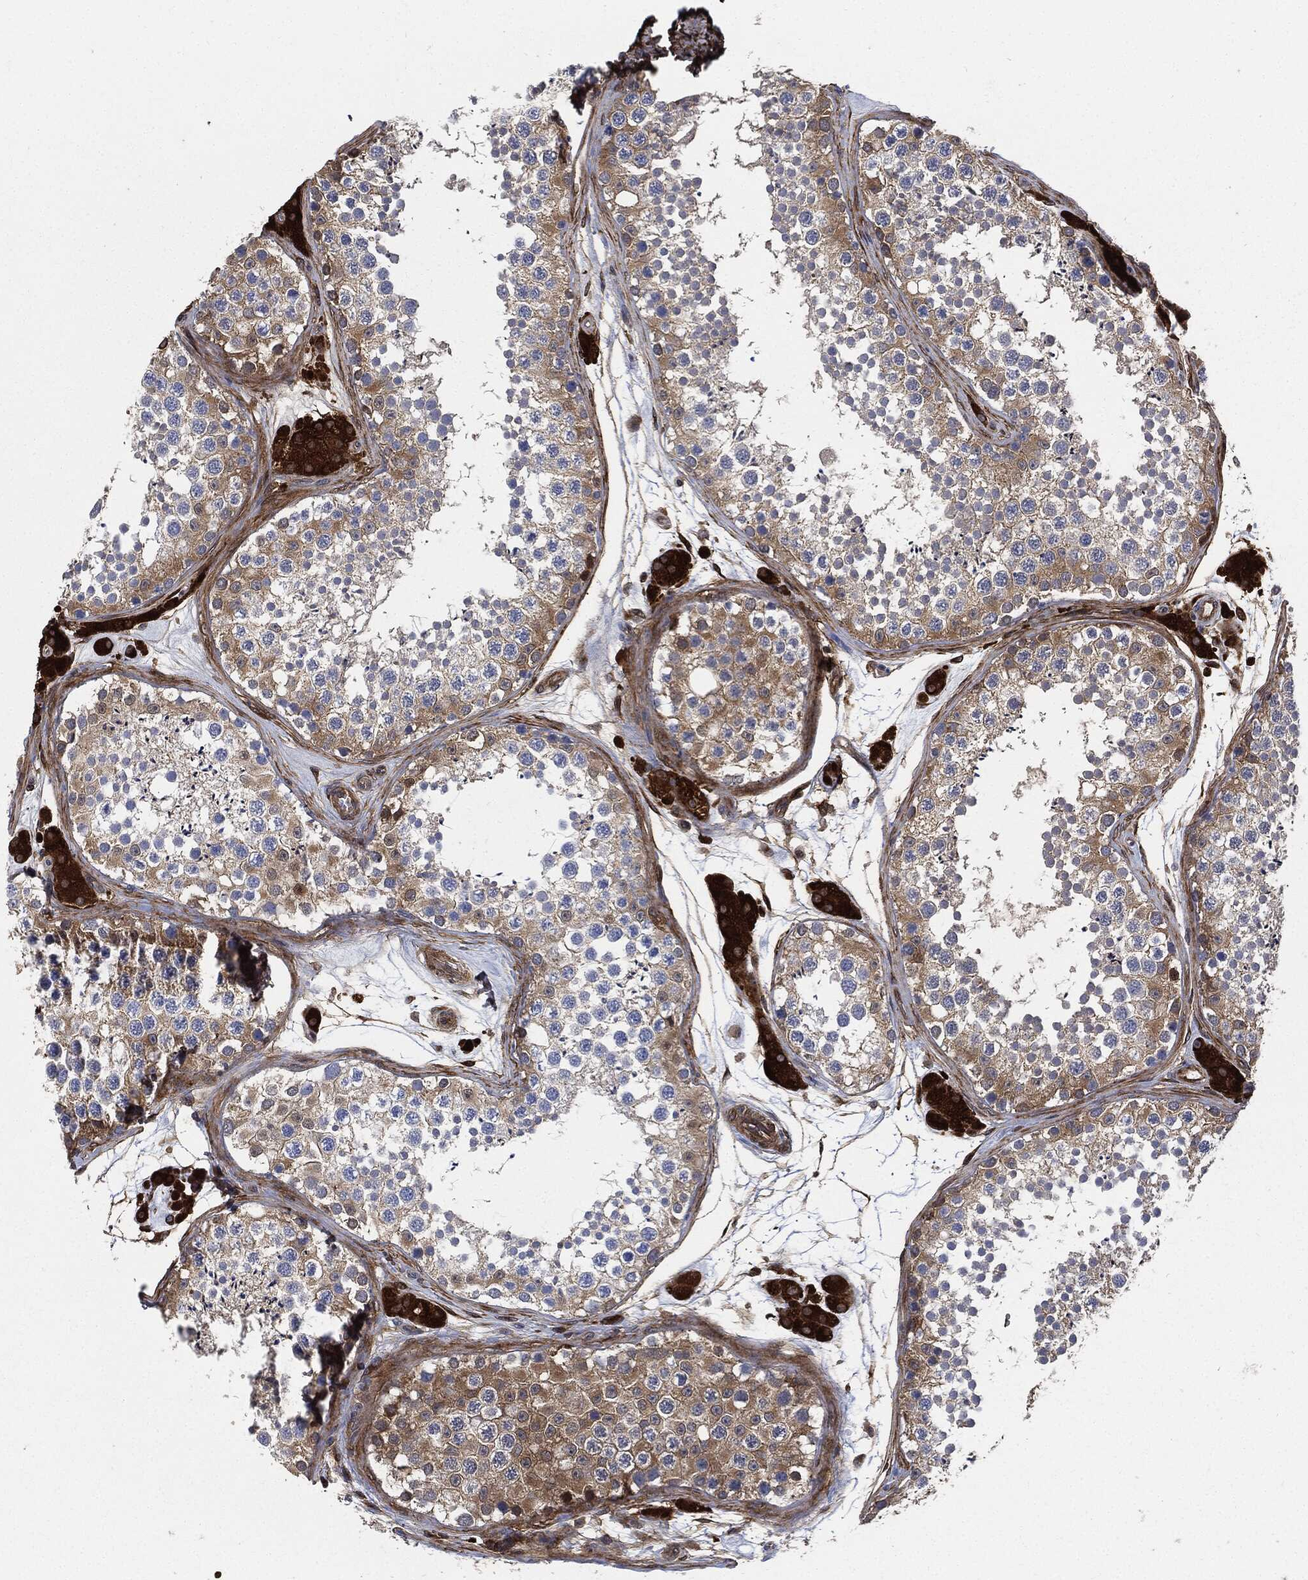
{"staining": {"intensity": "moderate", "quantity": ">75%", "location": "cytoplasmic/membranous"}, "tissue": "testis", "cell_type": "Cells in seminiferous ducts", "image_type": "normal", "snomed": [{"axis": "morphology", "description": "Normal tissue, NOS"}, {"axis": "topography", "description": "Testis"}], "caption": "Cells in seminiferous ducts show medium levels of moderate cytoplasmic/membranous staining in about >75% of cells in normal human testis. (IHC, brightfield microscopy, high magnification).", "gene": "PRDX2", "patient": {"sex": "male", "age": 41}}